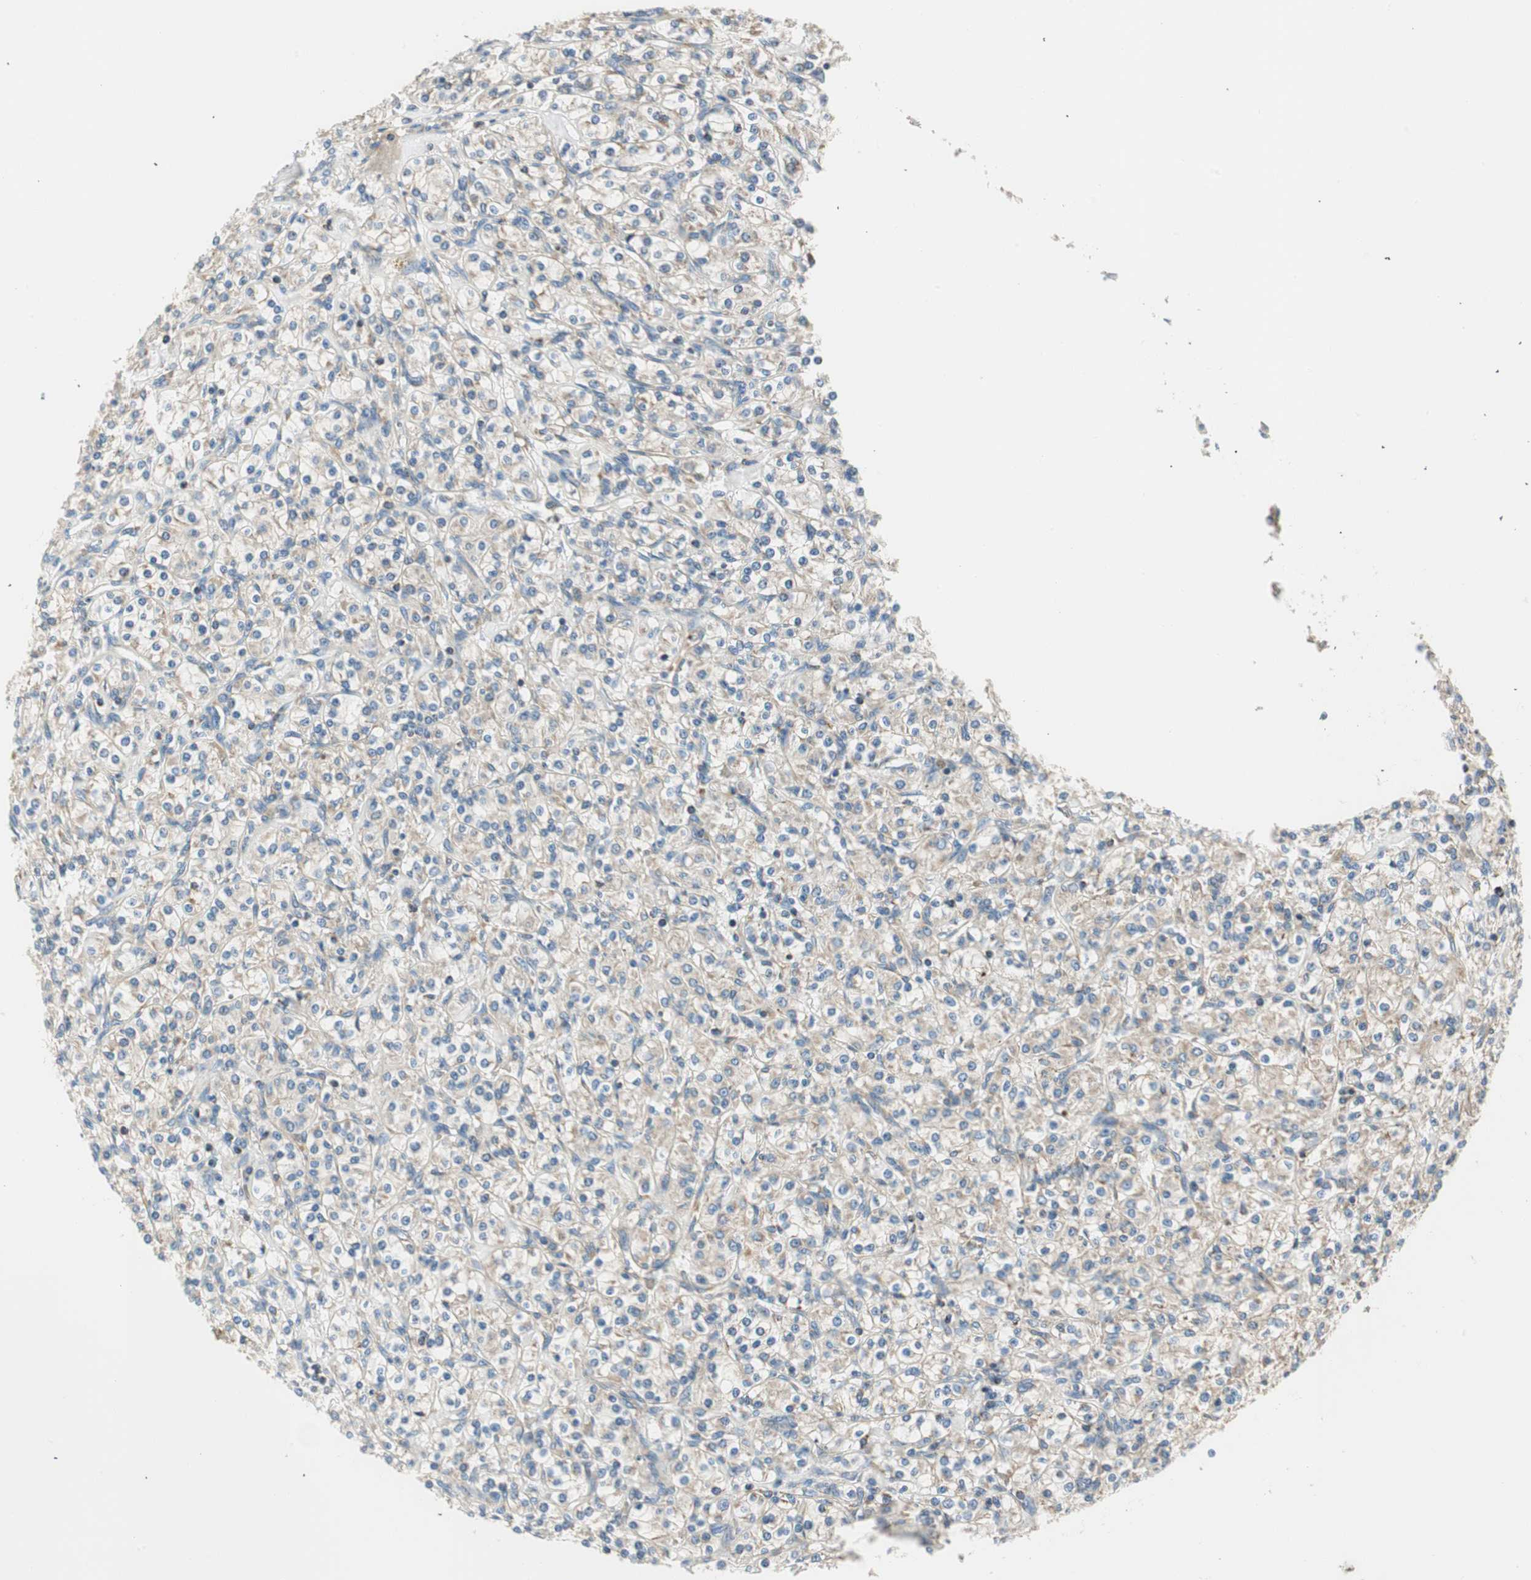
{"staining": {"intensity": "weak", "quantity": "25%-75%", "location": "cytoplasmic/membranous"}, "tissue": "renal cancer", "cell_type": "Tumor cells", "image_type": "cancer", "snomed": [{"axis": "morphology", "description": "Adenocarcinoma, NOS"}, {"axis": "topography", "description": "Kidney"}], "caption": "The image shows a brown stain indicating the presence of a protein in the cytoplasmic/membranous of tumor cells in renal adenocarcinoma.", "gene": "RORB", "patient": {"sex": "male", "age": 77}}